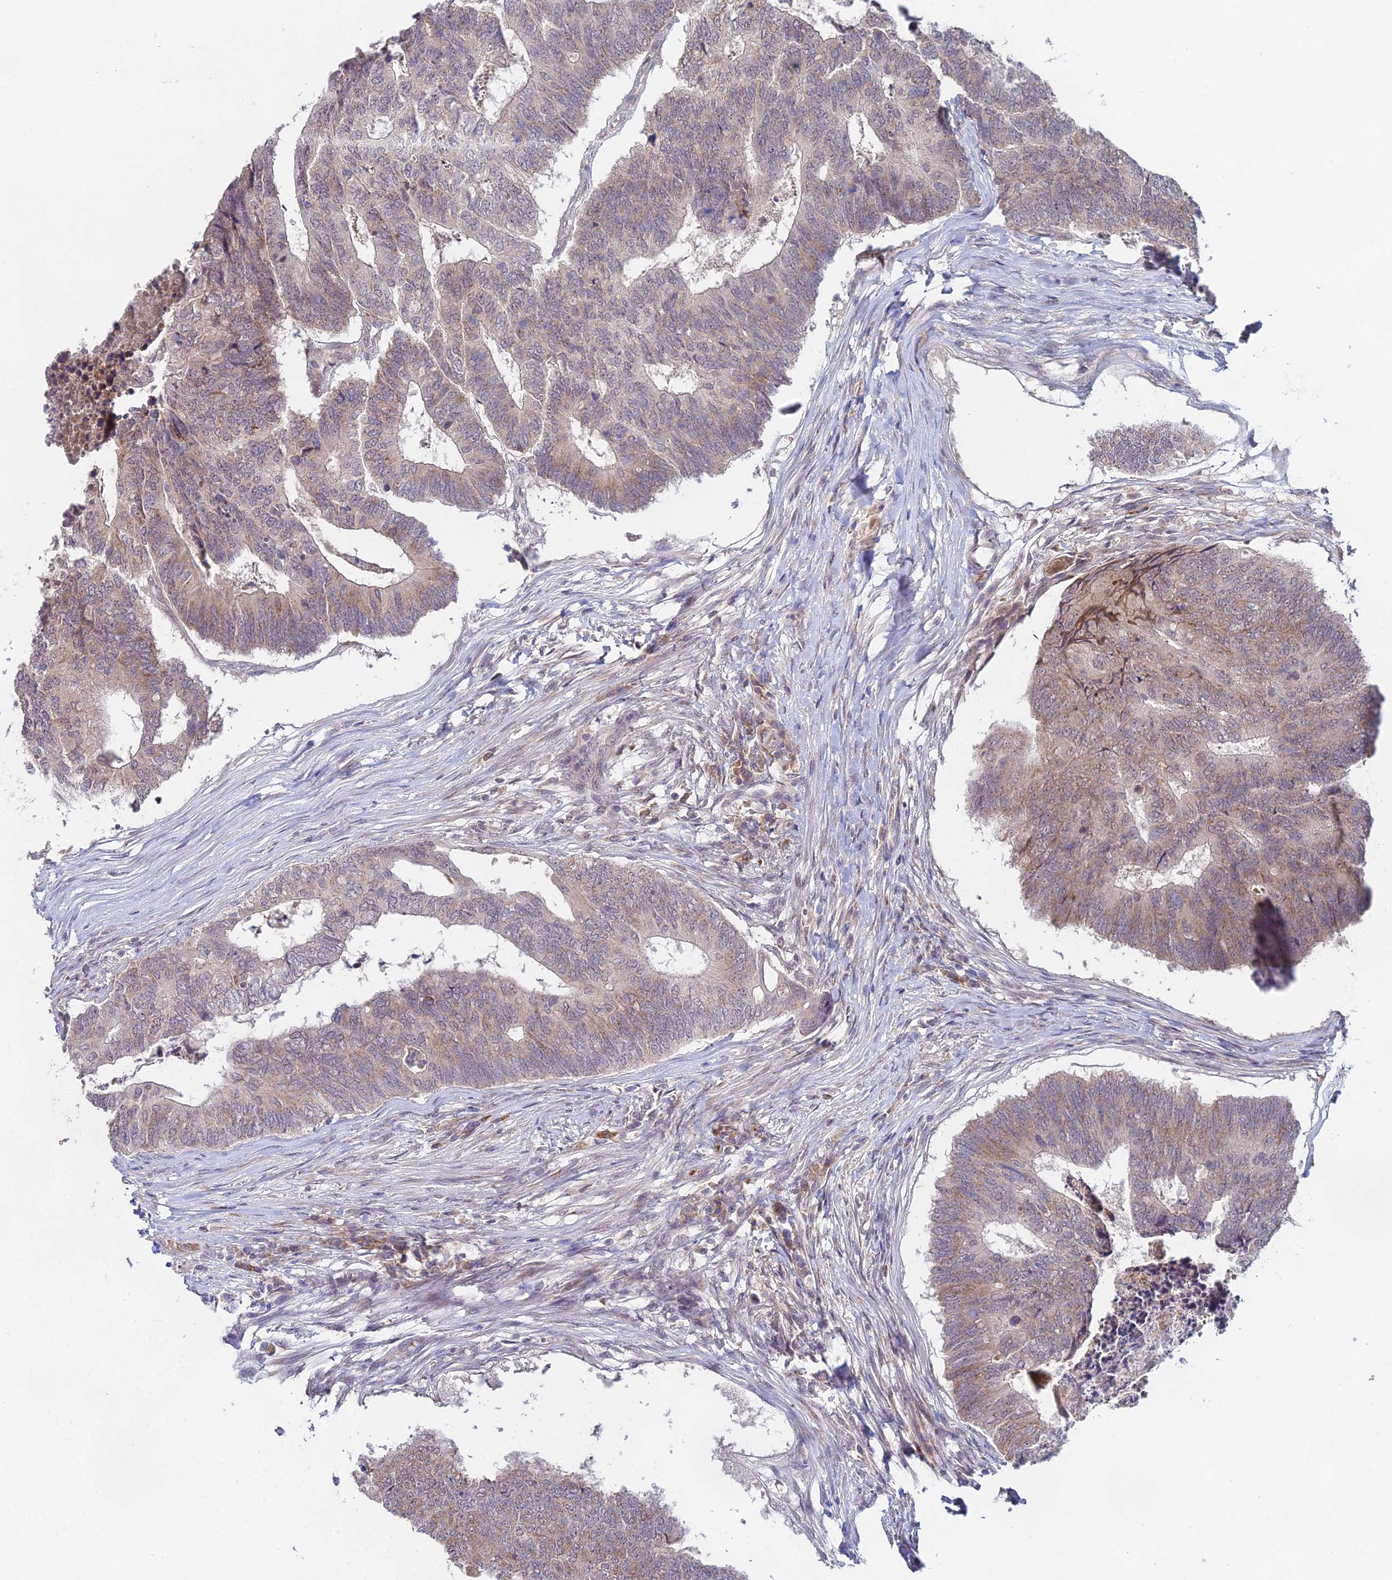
{"staining": {"intensity": "weak", "quantity": "<25%", "location": "cytoplasmic/membranous"}, "tissue": "colorectal cancer", "cell_type": "Tumor cells", "image_type": "cancer", "snomed": [{"axis": "morphology", "description": "Adenocarcinoma, NOS"}, {"axis": "topography", "description": "Colon"}], "caption": "DAB (3,3'-diaminobenzidine) immunohistochemical staining of colorectal cancer demonstrates no significant expression in tumor cells. Nuclei are stained in blue.", "gene": "WDR43", "patient": {"sex": "female", "age": 67}}